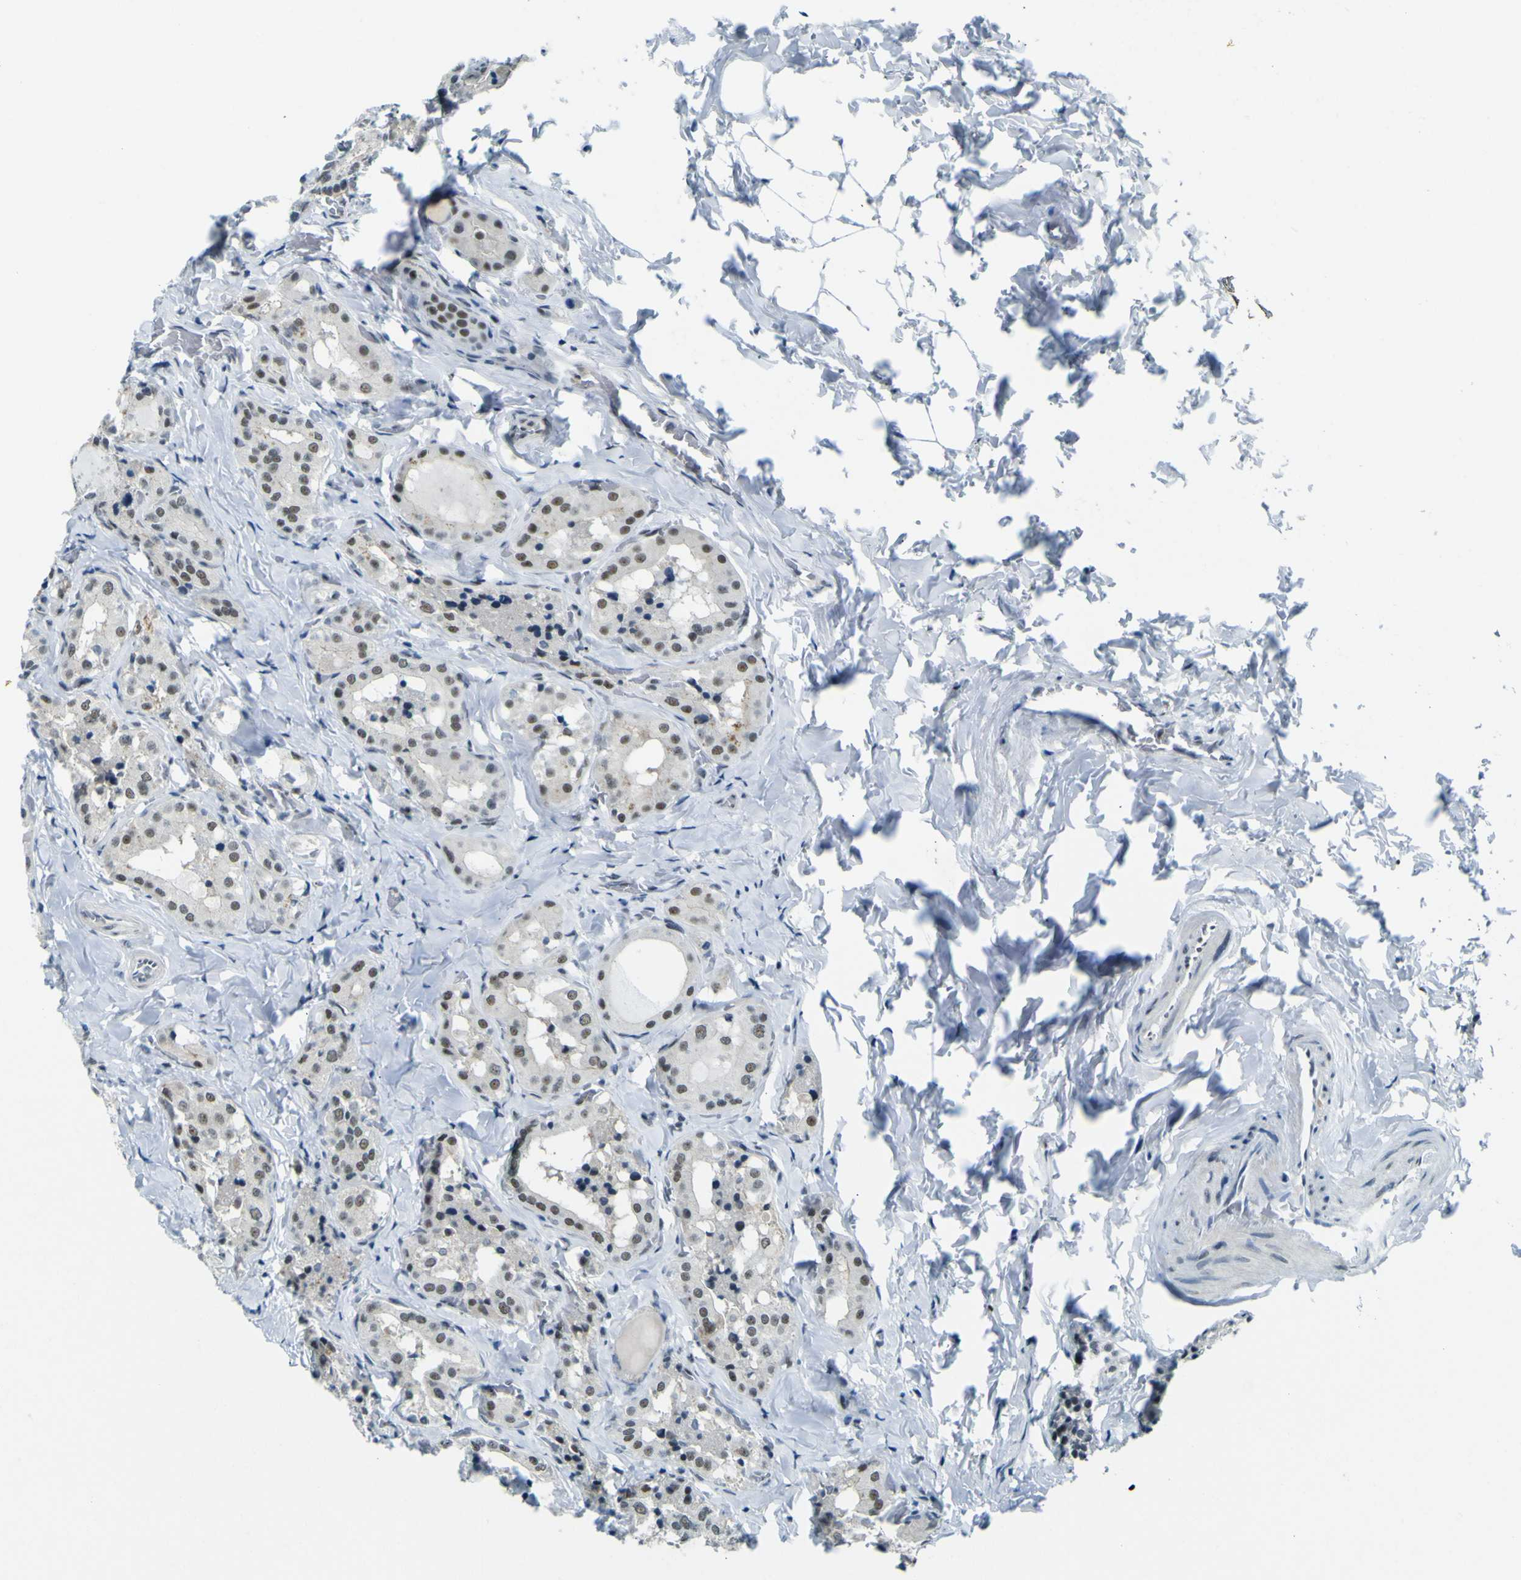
{"staining": {"intensity": "weak", "quantity": "25%-75%", "location": "nuclear"}, "tissue": "parathyroid gland", "cell_type": "Glandular cells", "image_type": "normal", "snomed": [{"axis": "morphology", "description": "Normal tissue, NOS"}, {"axis": "morphology", "description": "Atrophy, NOS"}, {"axis": "topography", "description": "Parathyroid gland"}], "caption": "Immunohistochemical staining of unremarkable human parathyroid gland demonstrates 25%-75% levels of weak nuclear protein positivity in about 25%-75% of glandular cells.", "gene": "CEBPG", "patient": {"sex": "female", "age": 54}}